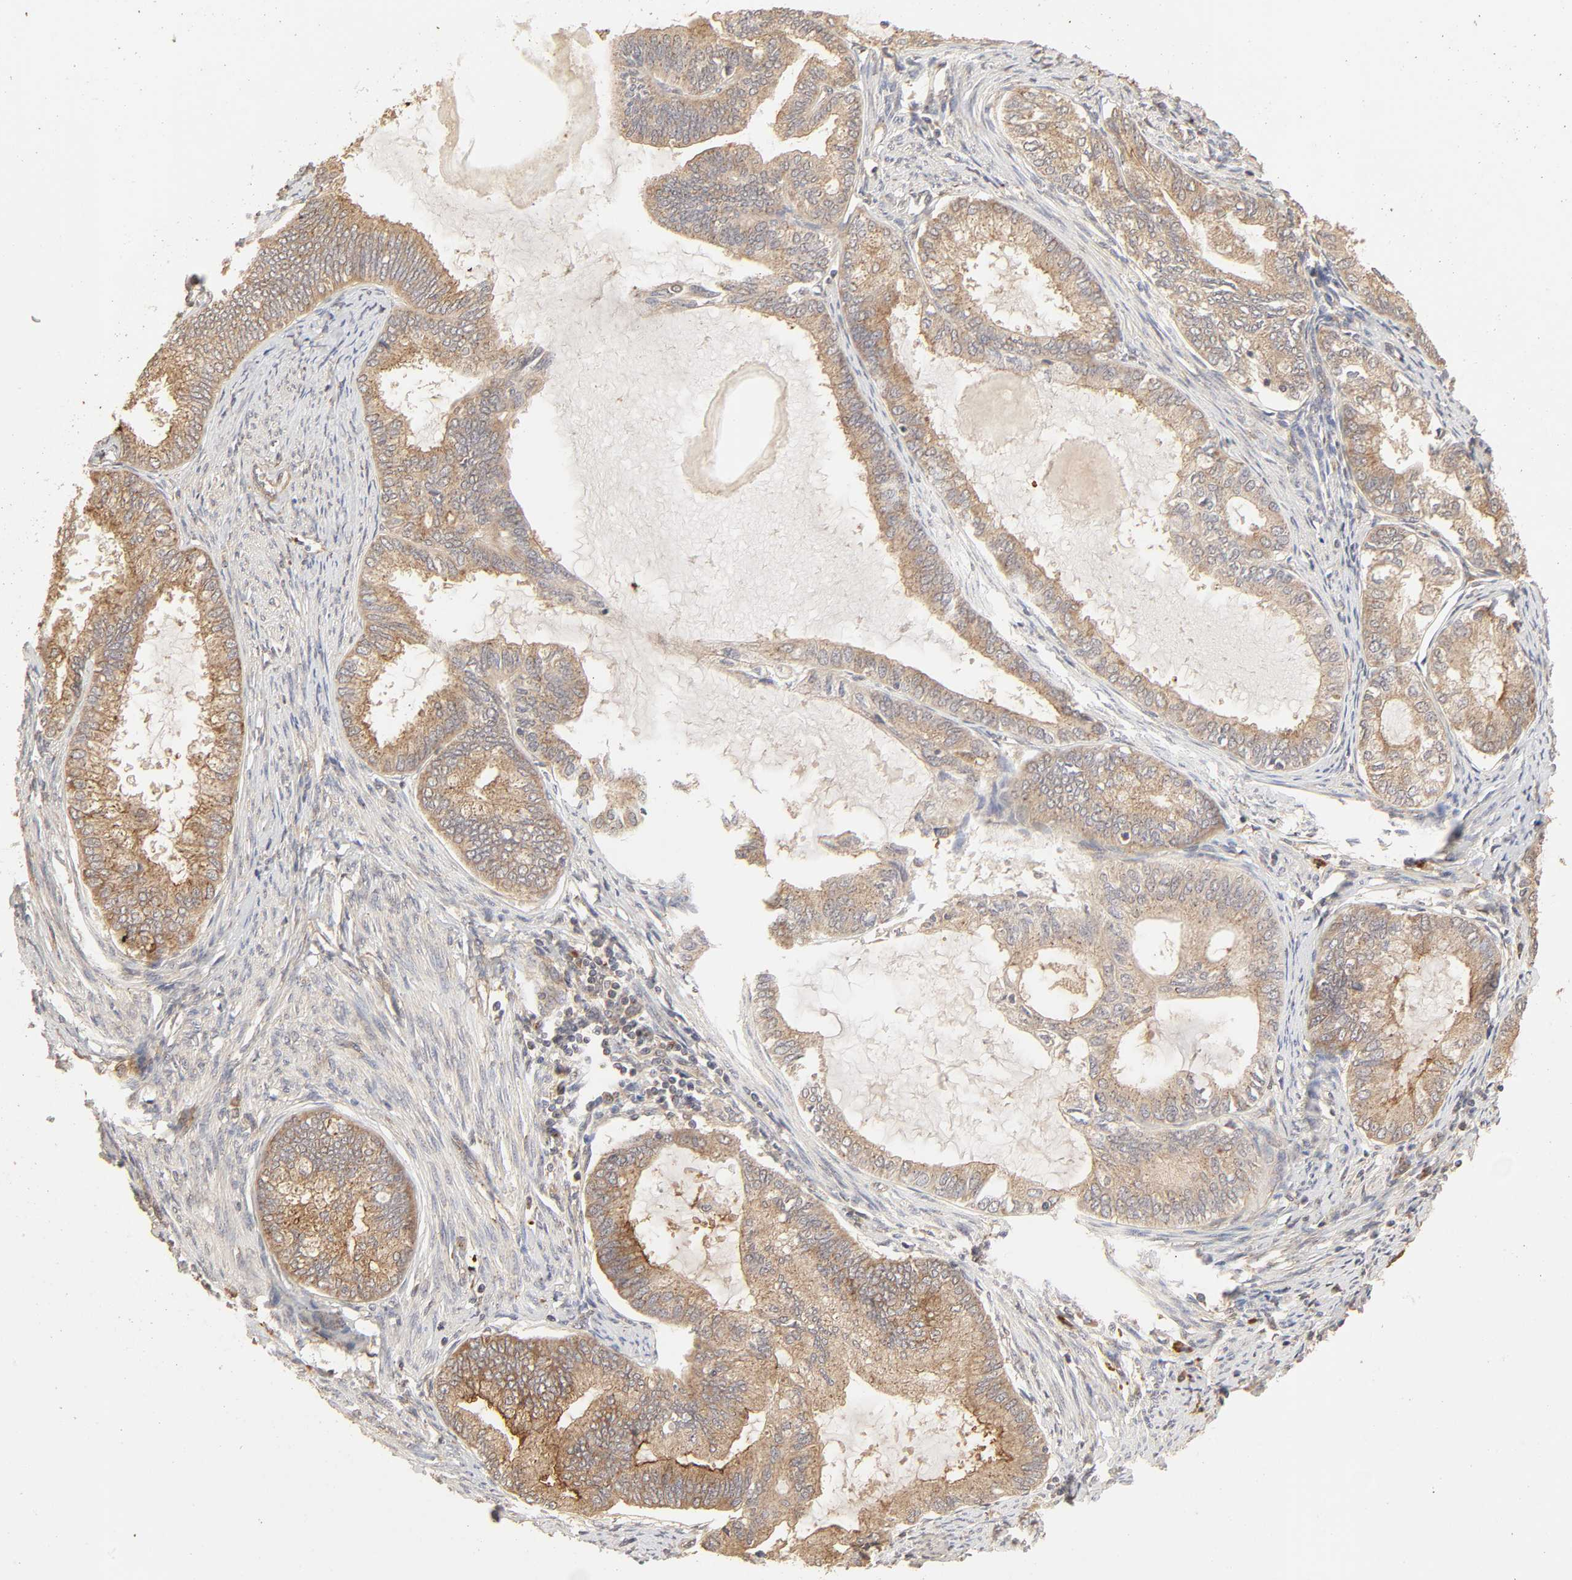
{"staining": {"intensity": "moderate", "quantity": ">75%", "location": "cytoplasmic/membranous"}, "tissue": "endometrial cancer", "cell_type": "Tumor cells", "image_type": "cancer", "snomed": [{"axis": "morphology", "description": "Adenocarcinoma, NOS"}, {"axis": "topography", "description": "Endometrium"}], "caption": "Endometrial cancer stained with DAB IHC reveals medium levels of moderate cytoplasmic/membranous positivity in about >75% of tumor cells.", "gene": "EPS8", "patient": {"sex": "female", "age": 86}}